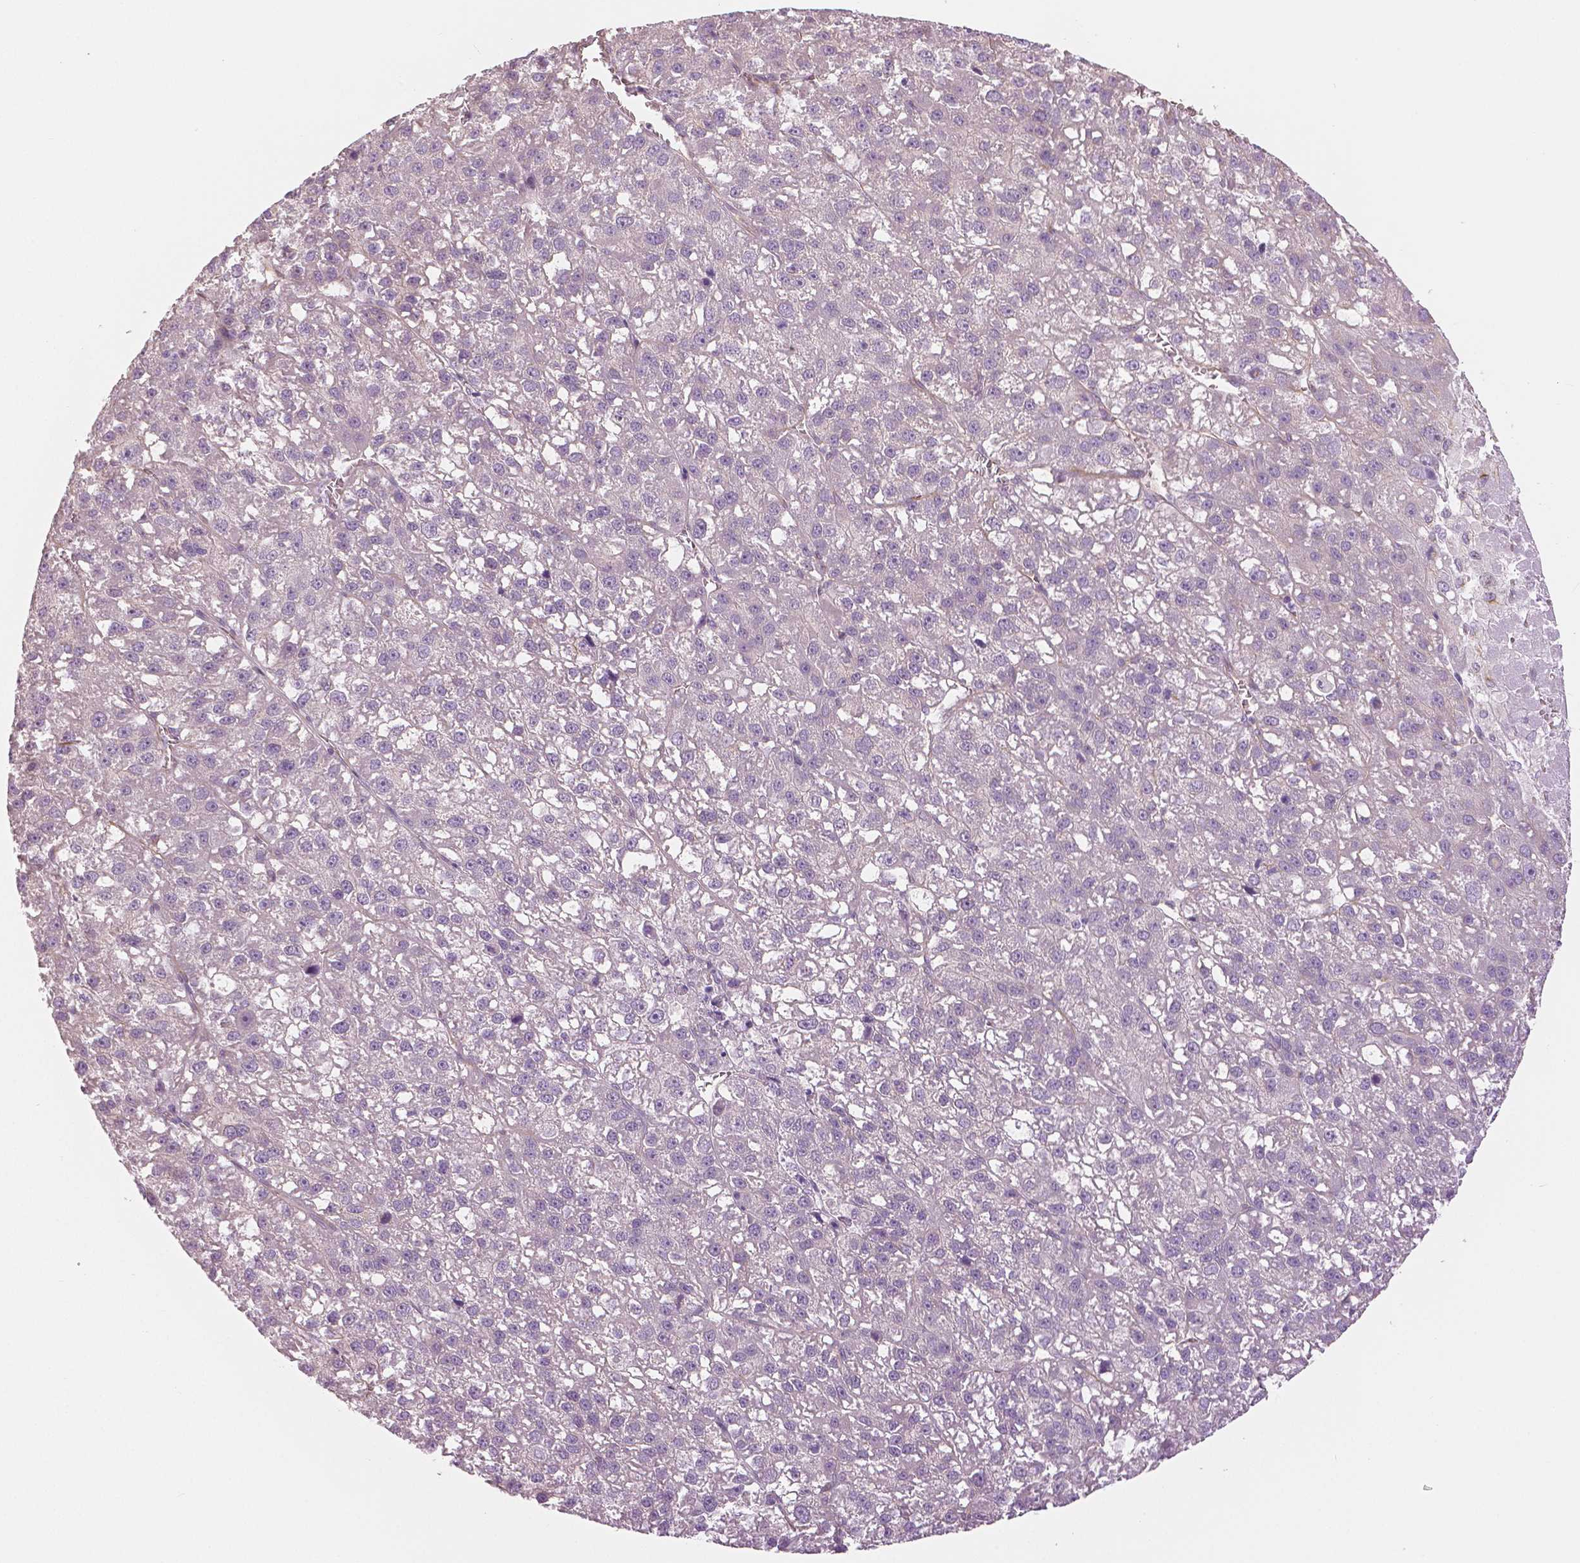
{"staining": {"intensity": "negative", "quantity": "none", "location": "none"}, "tissue": "liver cancer", "cell_type": "Tumor cells", "image_type": "cancer", "snomed": [{"axis": "morphology", "description": "Carcinoma, Hepatocellular, NOS"}, {"axis": "topography", "description": "Liver"}], "caption": "The micrograph displays no significant expression in tumor cells of liver cancer.", "gene": "SLC24A1", "patient": {"sex": "female", "age": 70}}